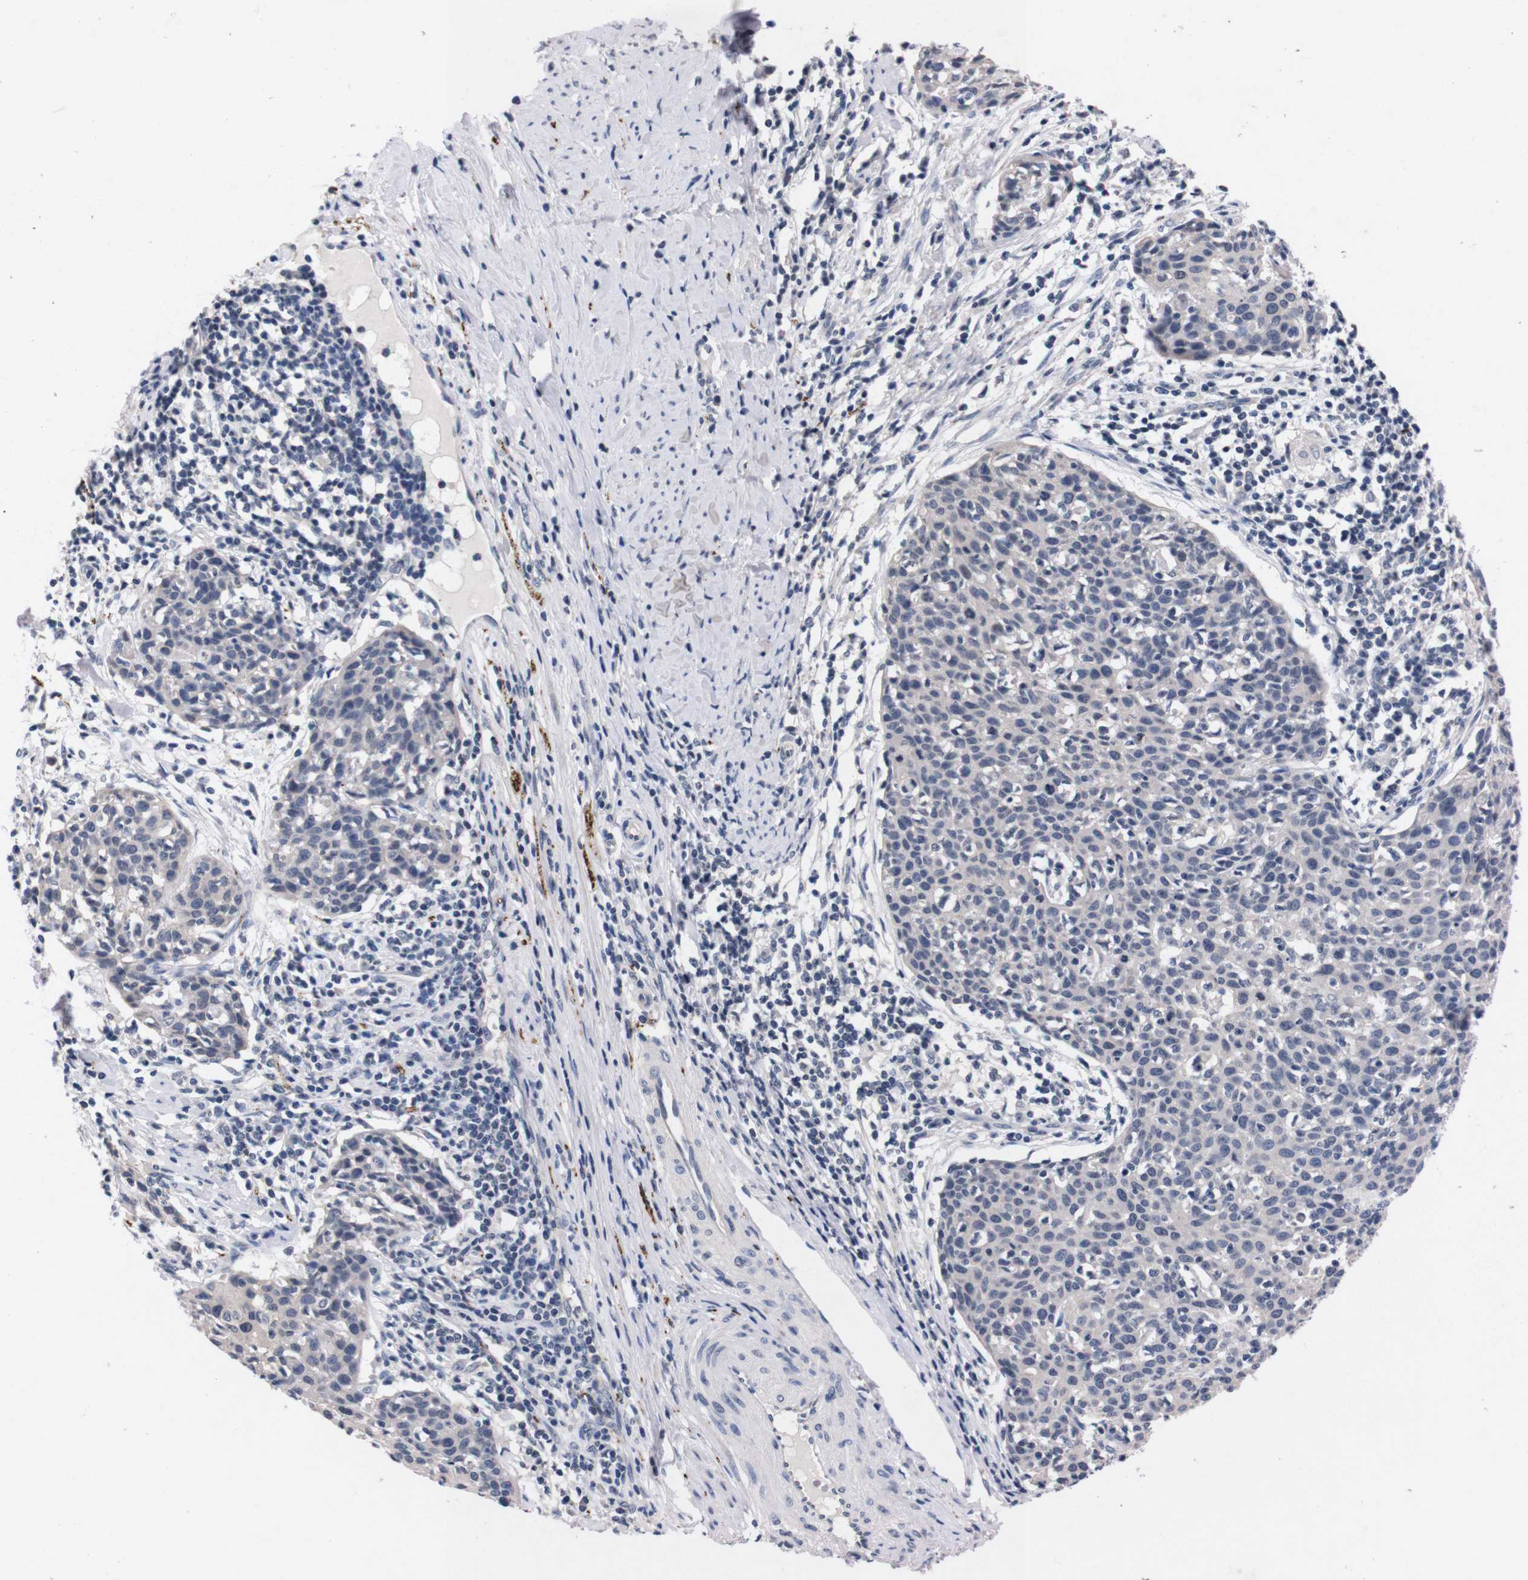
{"staining": {"intensity": "negative", "quantity": "none", "location": "none"}, "tissue": "cervical cancer", "cell_type": "Tumor cells", "image_type": "cancer", "snomed": [{"axis": "morphology", "description": "Squamous cell carcinoma, NOS"}, {"axis": "topography", "description": "Cervix"}], "caption": "Immunohistochemistry image of cervical cancer stained for a protein (brown), which reveals no expression in tumor cells.", "gene": "TNFRSF21", "patient": {"sex": "female", "age": 38}}